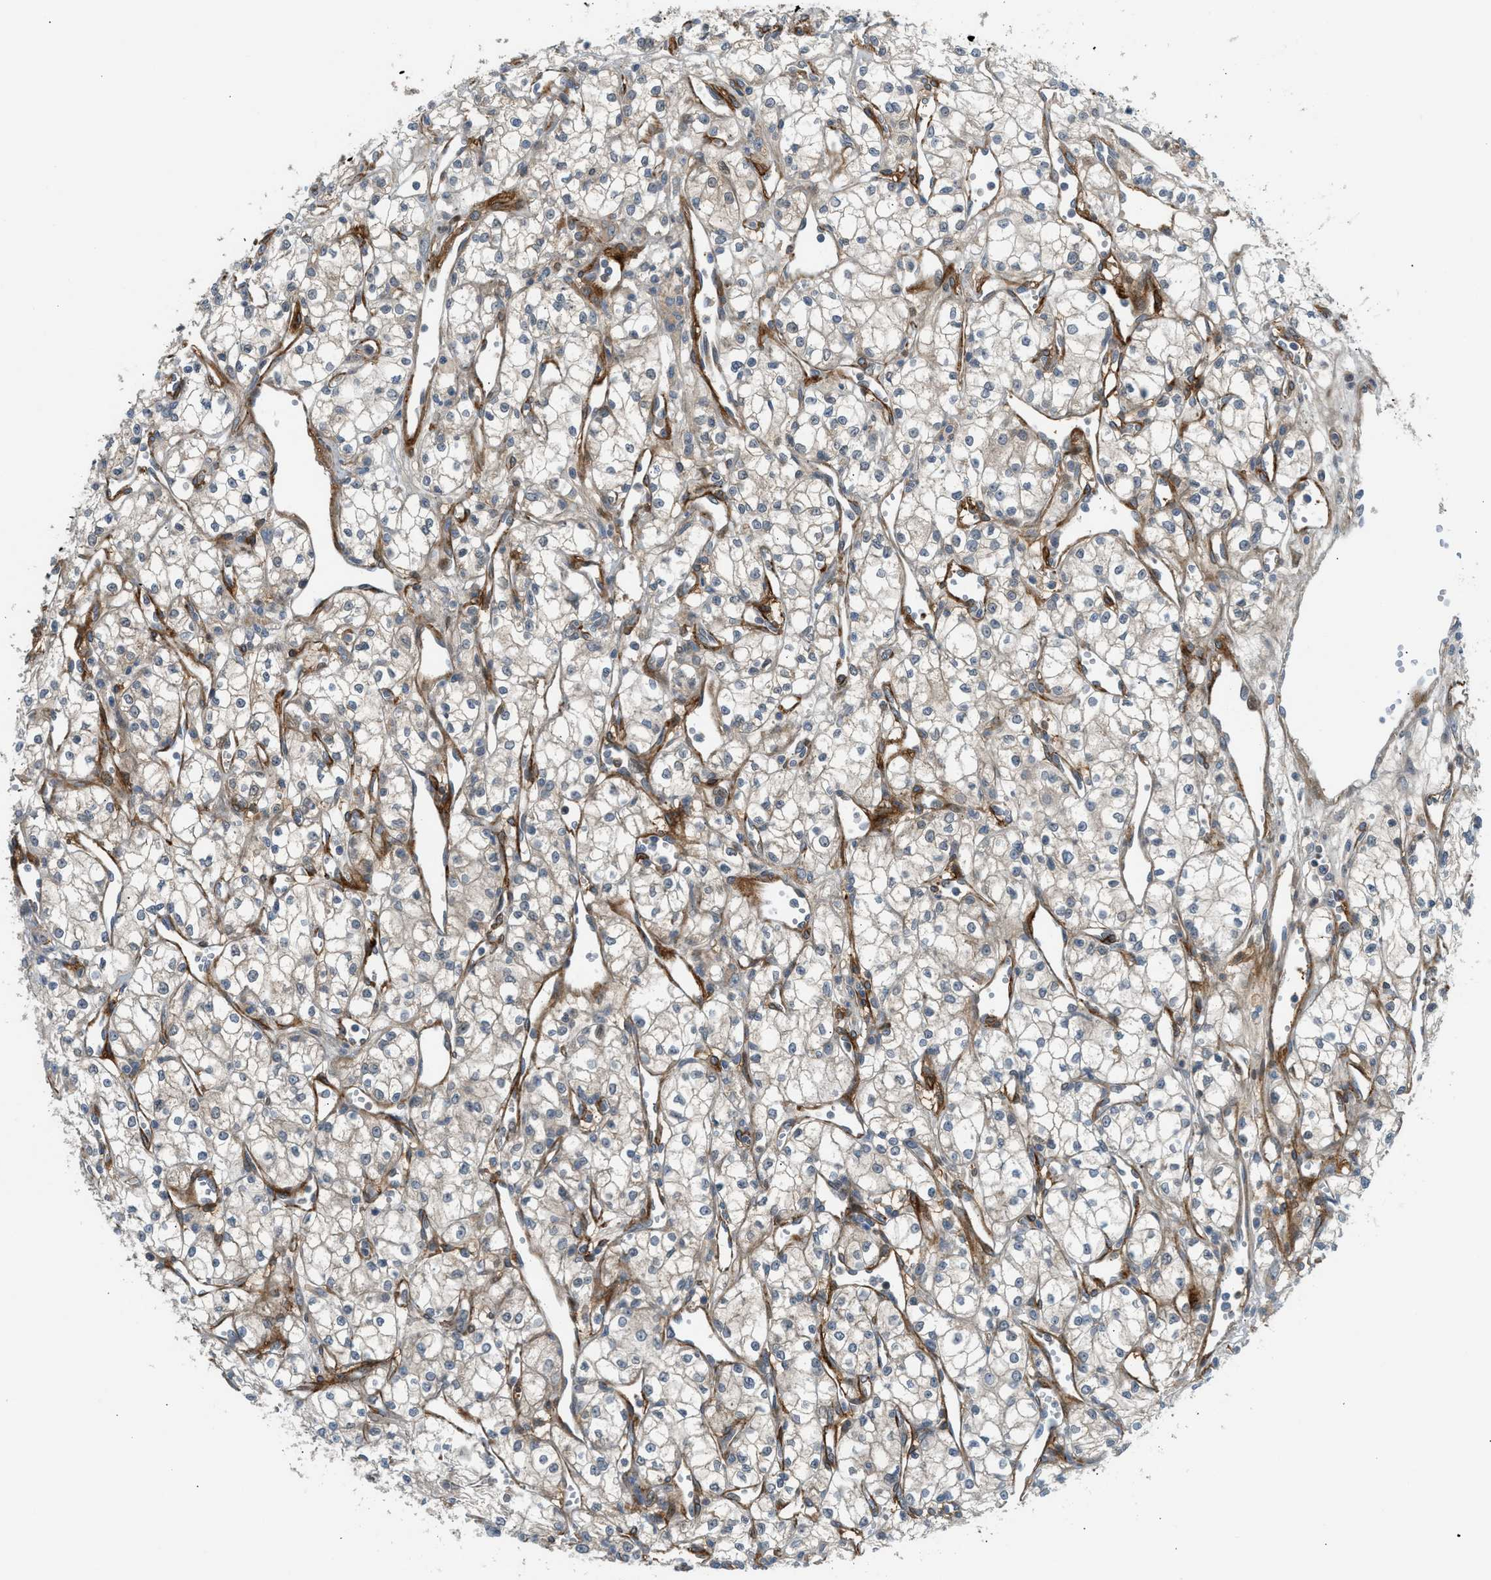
{"staining": {"intensity": "weak", "quantity": "25%-75%", "location": "cytoplasmic/membranous"}, "tissue": "renal cancer", "cell_type": "Tumor cells", "image_type": "cancer", "snomed": [{"axis": "morphology", "description": "Adenocarcinoma, NOS"}, {"axis": "topography", "description": "Kidney"}], "caption": "Renal cancer (adenocarcinoma) was stained to show a protein in brown. There is low levels of weak cytoplasmic/membranous staining in about 25%-75% of tumor cells.", "gene": "EDNRA", "patient": {"sex": "male", "age": 59}}